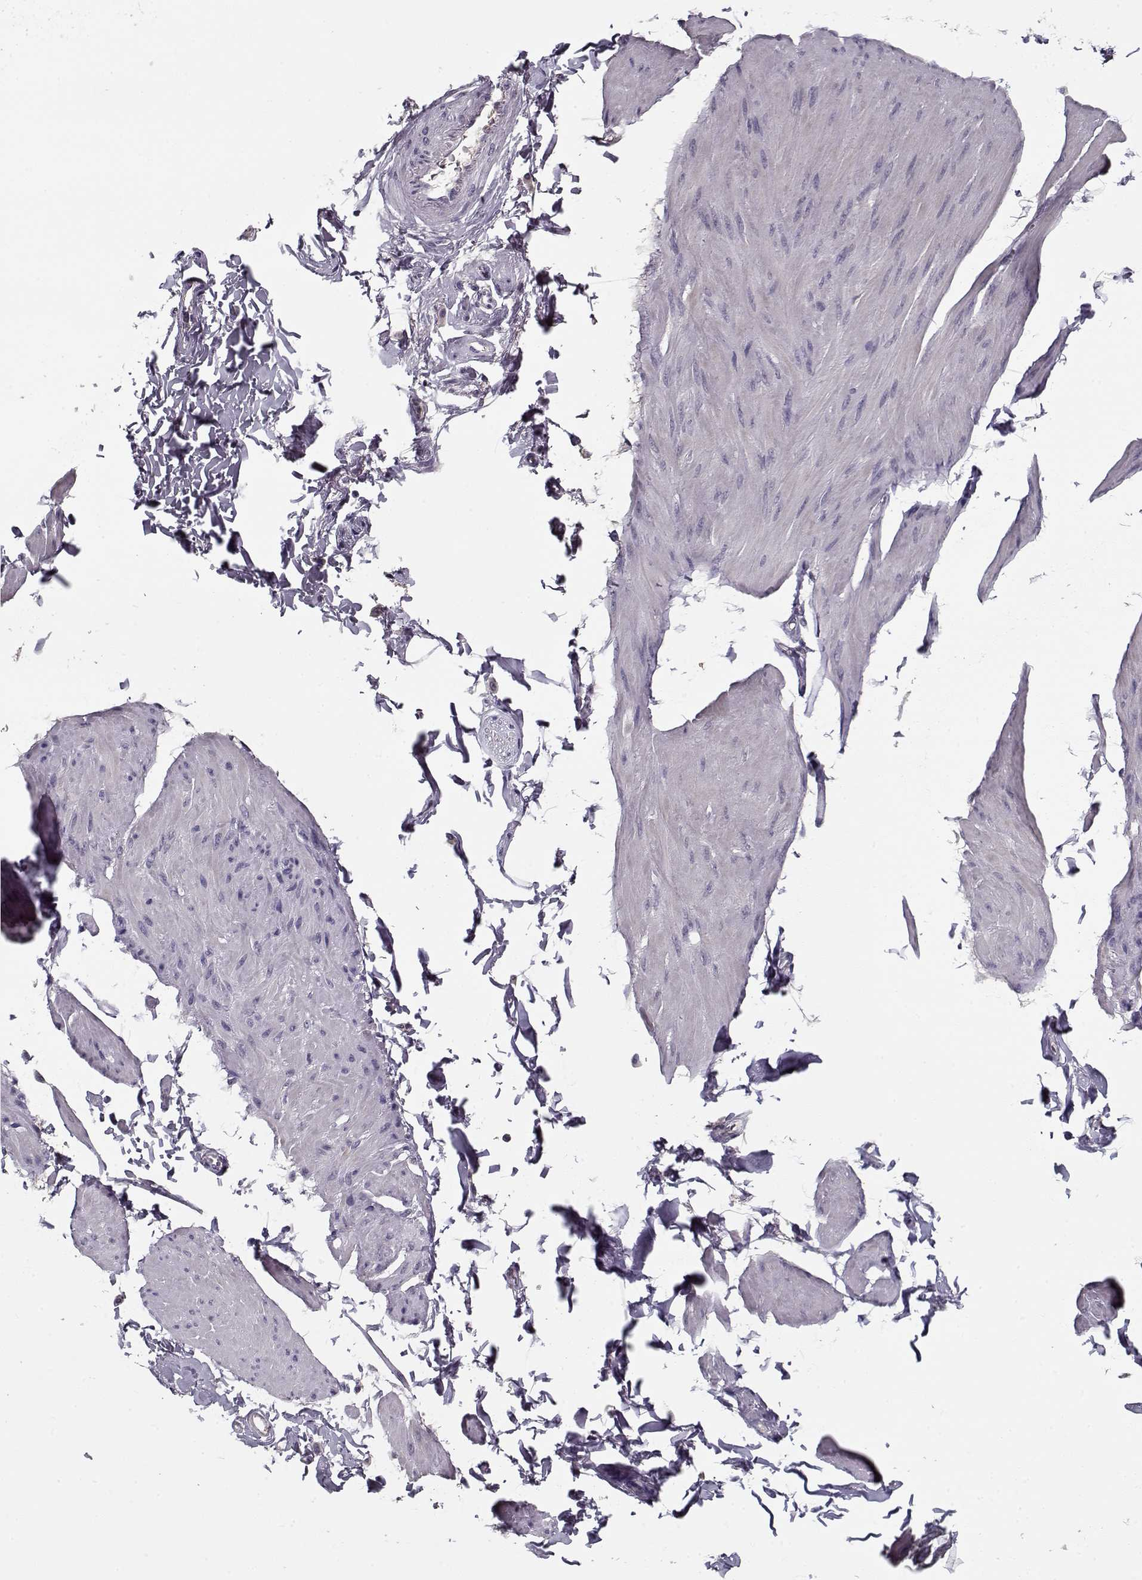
{"staining": {"intensity": "negative", "quantity": "none", "location": "none"}, "tissue": "smooth muscle", "cell_type": "Smooth muscle cells", "image_type": "normal", "snomed": [{"axis": "morphology", "description": "Normal tissue, NOS"}, {"axis": "topography", "description": "Adipose tissue"}, {"axis": "topography", "description": "Smooth muscle"}, {"axis": "topography", "description": "Peripheral nerve tissue"}], "caption": "DAB immunohistochemical staining of normal human smooth muscle reveals no significant expression in smooth muscle cells.", "gene": "SPACA9", "patient": {"sex": "male", "age": 83}}